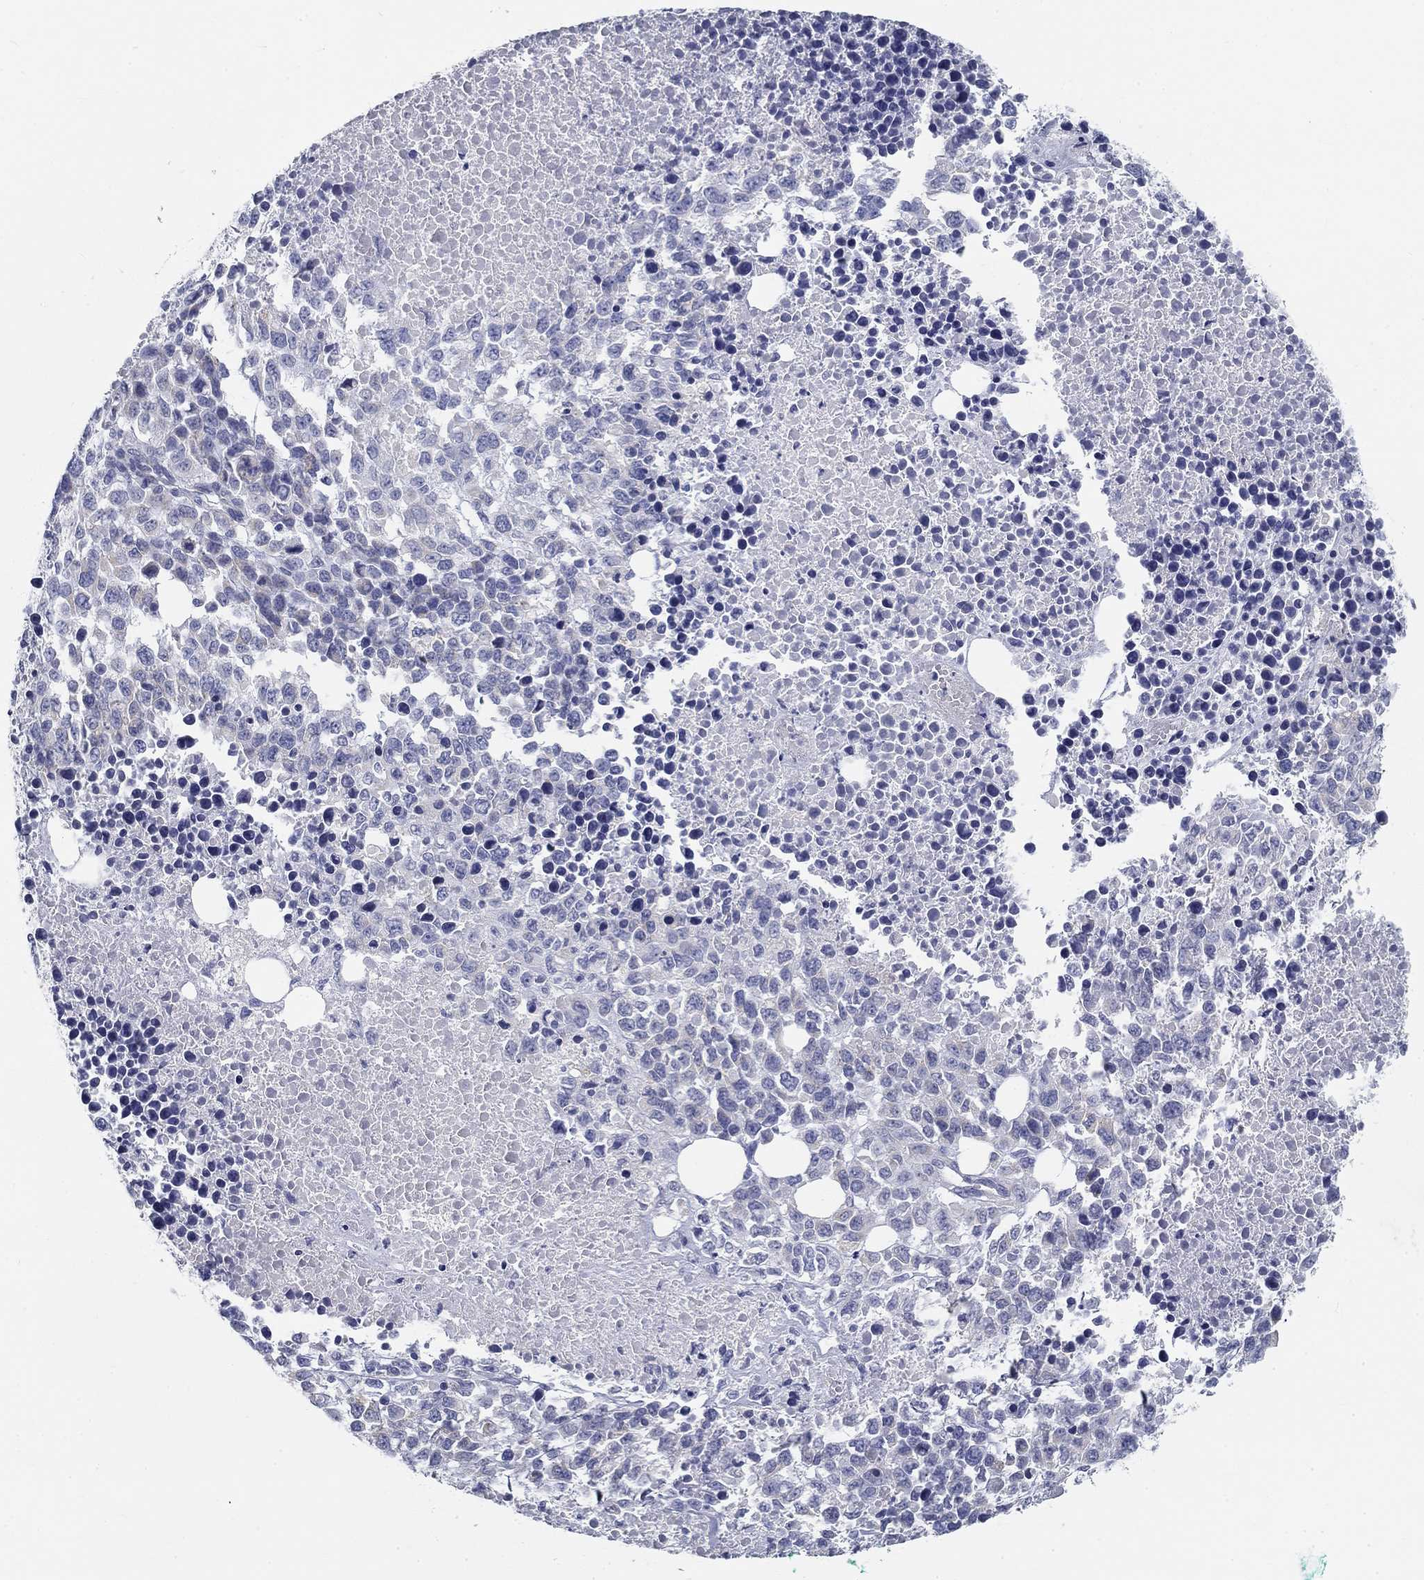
{"staining": {"intensity": "negative", "quantity": "none", "location": "none"}, "tissue": "melanoma", "cell_type": "Tumor cells", "image_type": "cancer", "snomed": [{"axis": "morphology", "description": "Malignant melanoma, Metastatic site"}, {"axis": "topography", "description": "Skin"}], "caption": "High magnification brightfield microscopy of melanoma stained with DAB (3,3'-diaminobenzidine) (brown) and counterstained with hematoxylin (blue): tumor cells show no significant positivity. The staining is performed using DAB (3,3'-diaminobenzidine) brown chromogen with nuclei counter-stained in using hematoxylin.", "gene": "GALNTL5", "patient": {"sex": "male", "age": 84}}